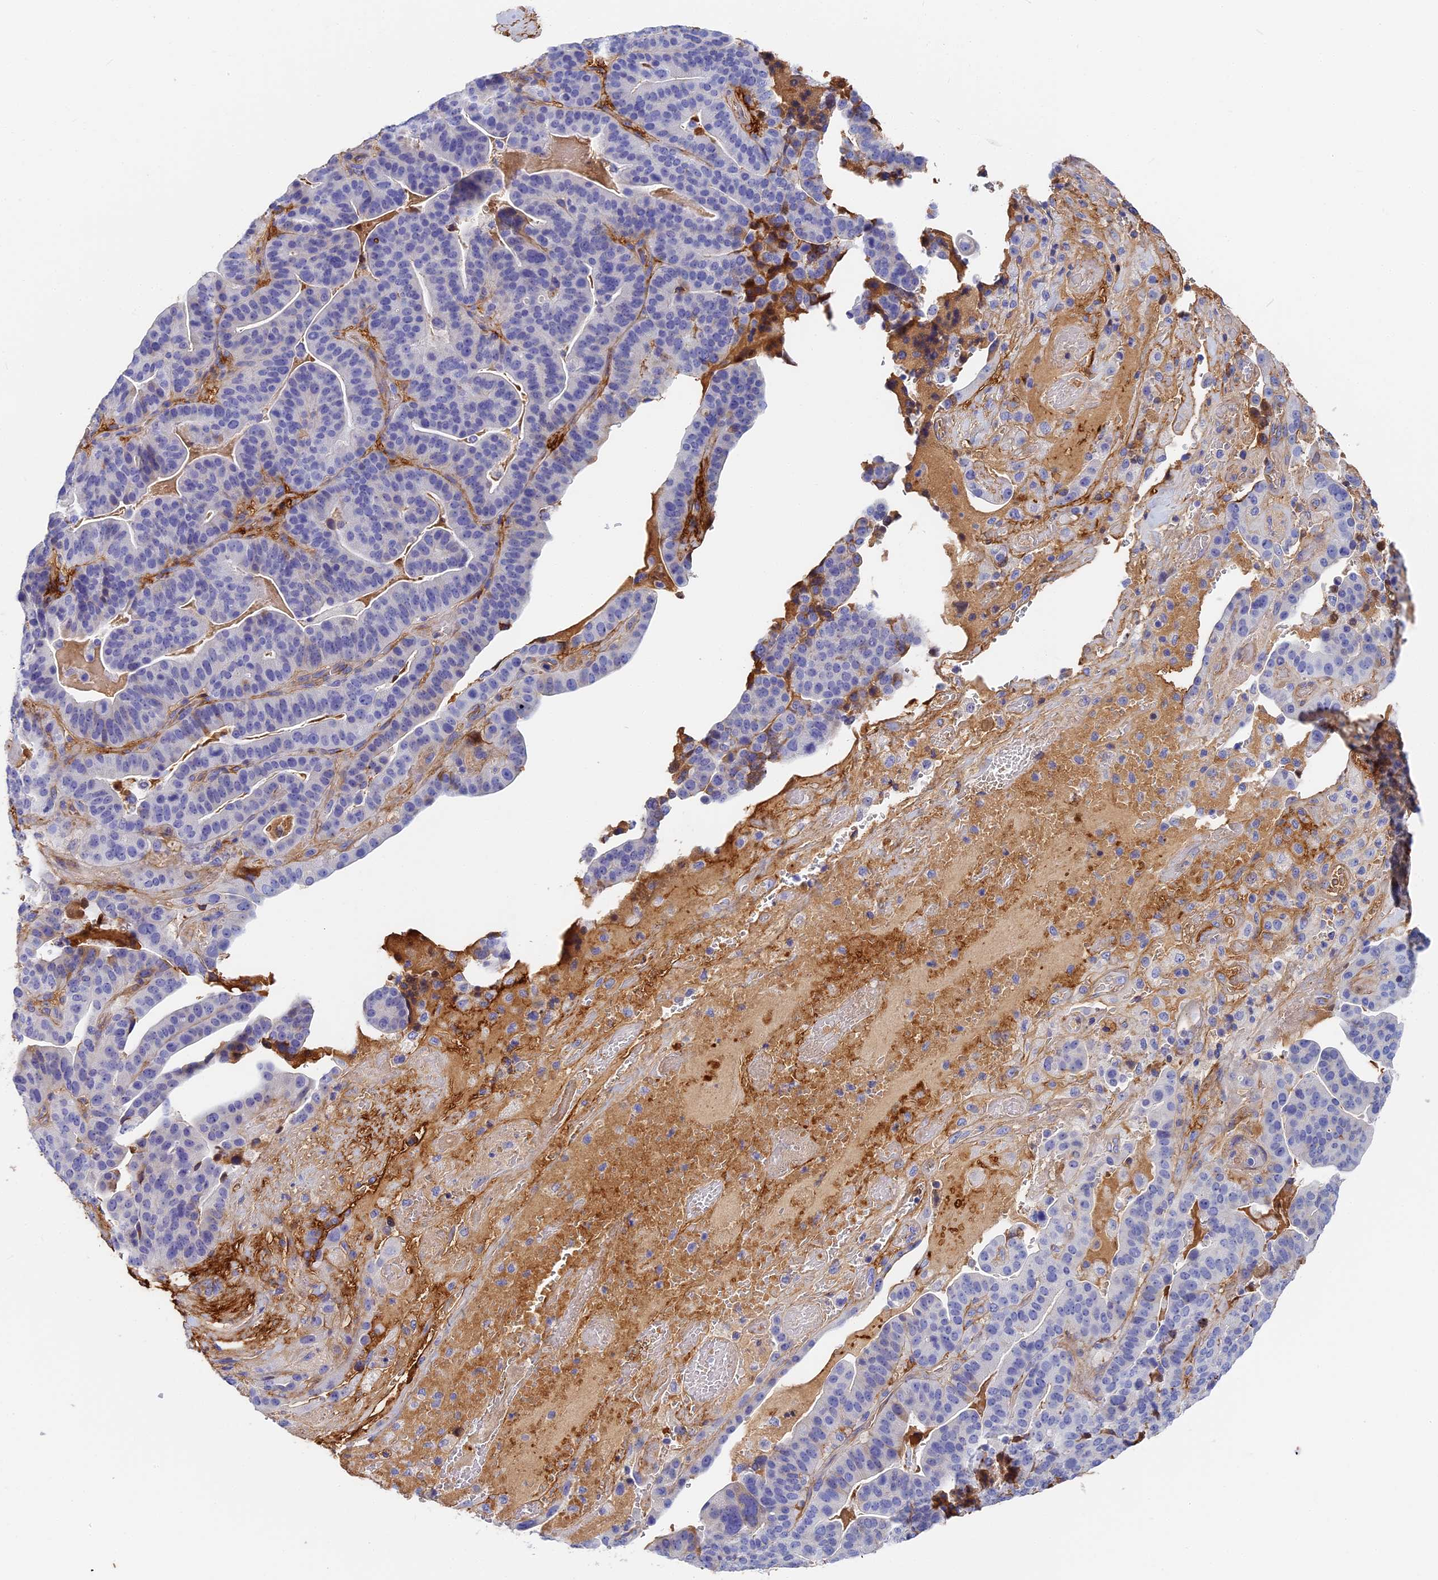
{"staining": {"intensity": "negative", "quantity": "none", "location": "none"}, "tissue": "stomach cancer", "cell_type": "Tumor cells", "image_type": "cancer", "snomed": [{"axis": "morphology", "description": "Adenocarcinoma, NOS"}, {"axis": "topography", "description": "Stomach"}], "caption": "Adenocarcinoma (stomach) was stained to show a protein in brown. There is no significant staining in tumor cells. (DAB immunohistochemistry (IHC) visualized using brightfield microscopy, high magnification).", "gene": "ITIH1", "patient": {"sex": "male", "age": 48}}